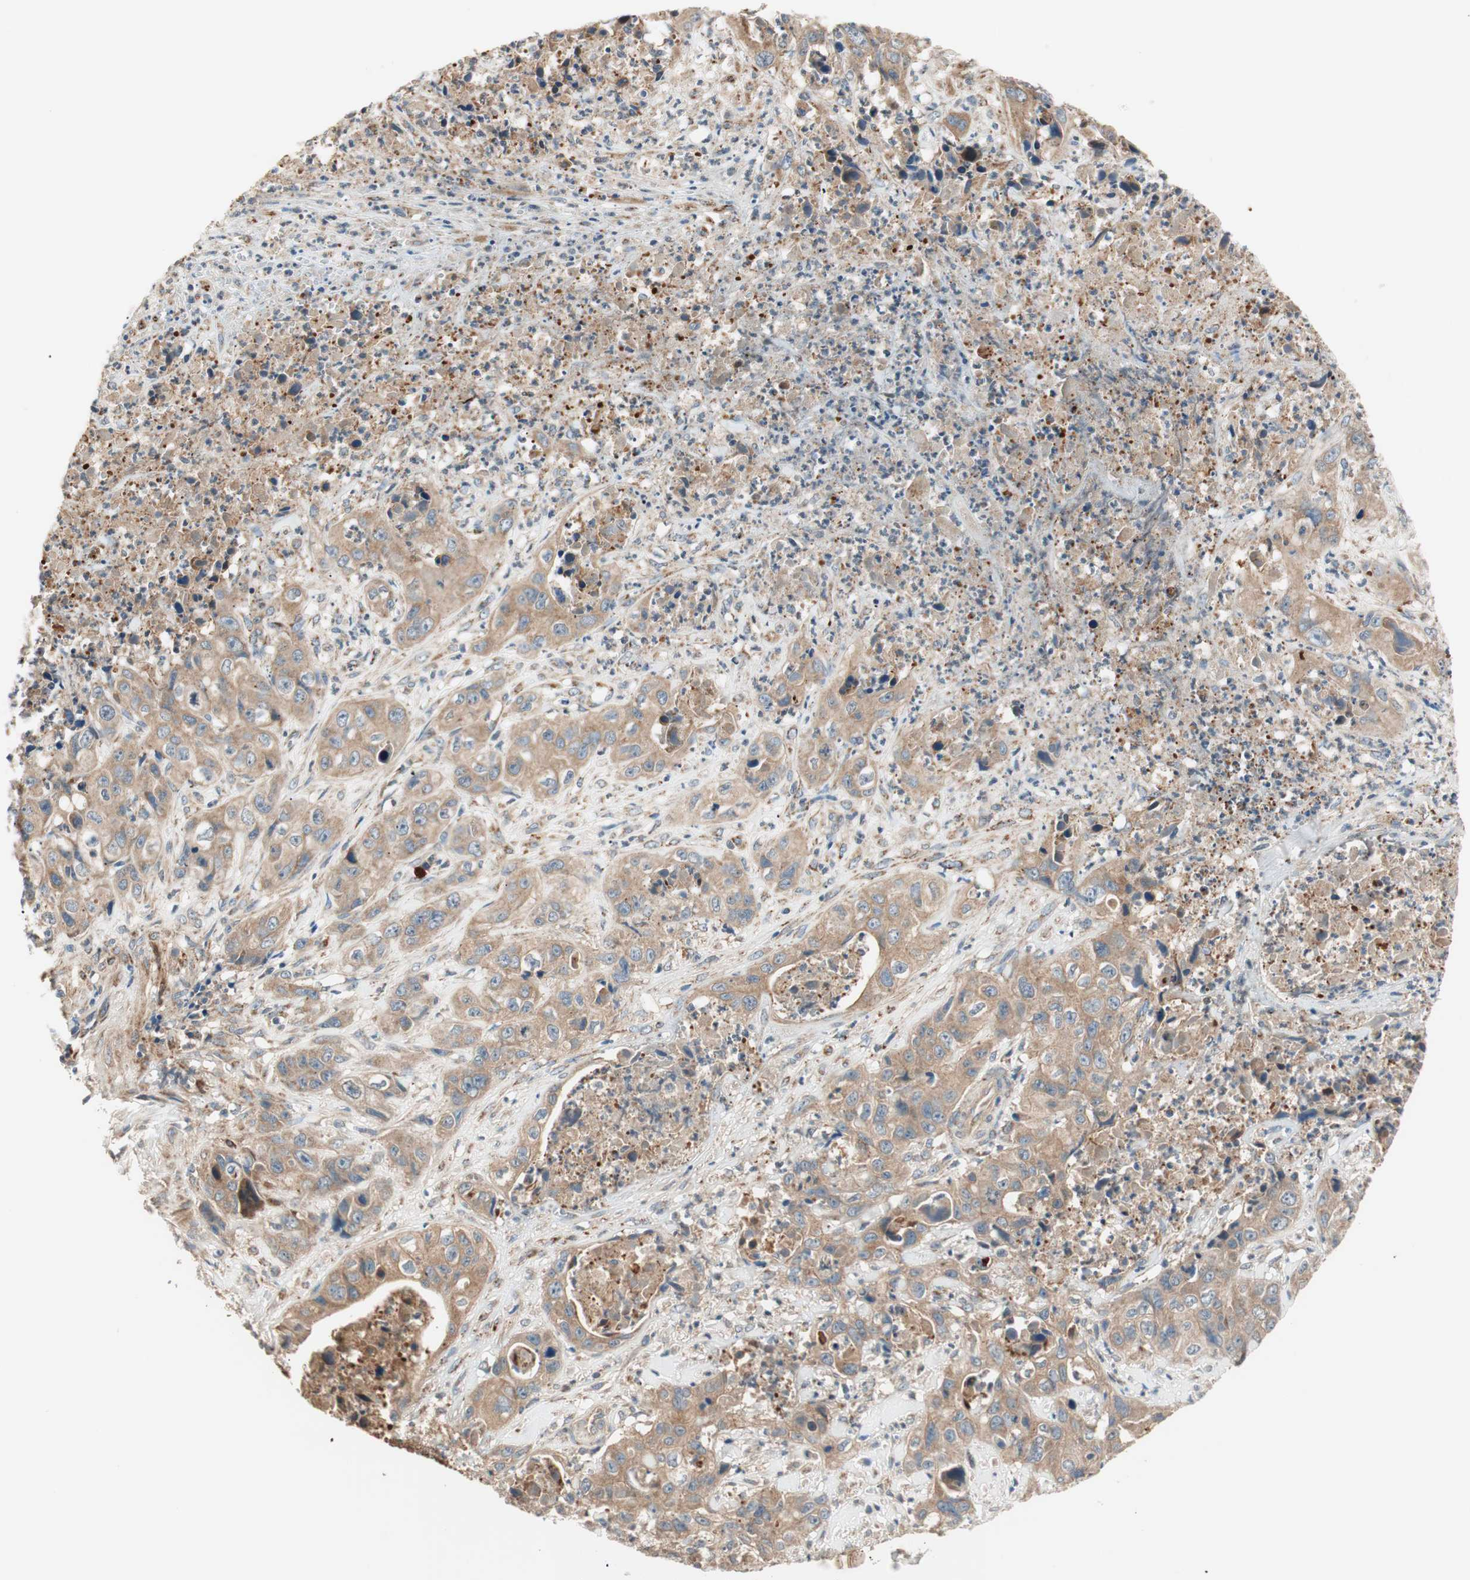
{"staining": {"intensity": "moderate", "quantity": ">75%", "location": "cytoplasmic/membranous"}, "tissue": "liver cancer", "cell_type": "Tumor cells", "image_type": "cancer", "snomed": [{"axis": "morphology", "description": "Cholangiocarcinoma"}, {"axis": "topography", "description": "Liver"}], "caption": "This histopathology image displays immunohistochemistry (IHC) staining of liver cancer, with medium moderate cytoplasmic/membranous staining in approximately >75% of tumor cells.", "gene": "HPN", "patient": {"sex": "female", "age": 61}}